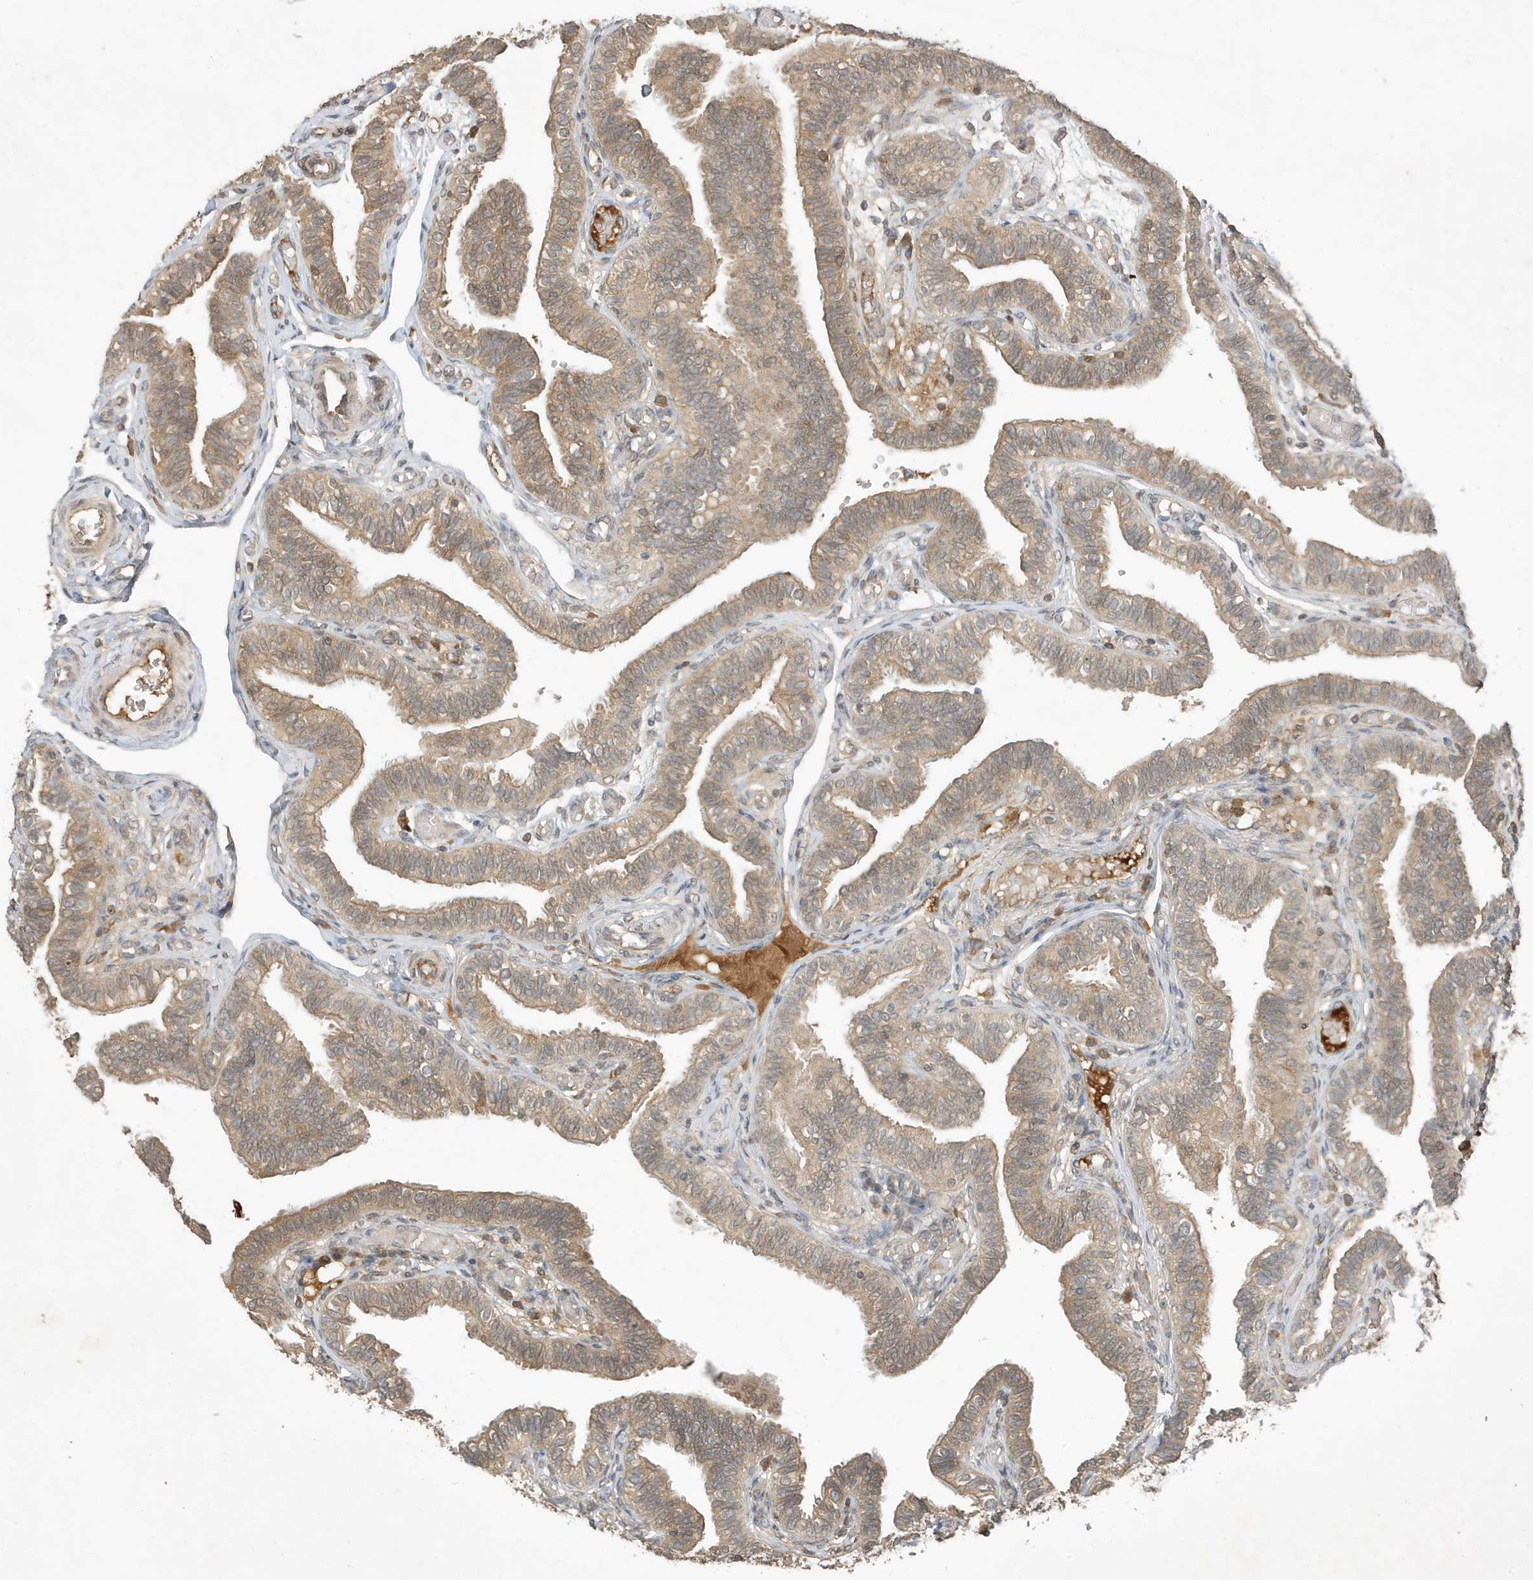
{"staining": {"intensity": "moderate", "quantity": ">75%", "location": "cytoplasmic/membranous"}, "tissue": "fallopian tube", "cell_type": "Glandular cells", "image_type": "normal", "snomed": [{"axis": "morphology", "description": "Normal tissue, NOS"}, {"axis": "topography", "description": "Fallopian tube"}], "caption": "Brown immunohistochemical staining in normal human fallopian tube shows moderate cytoplasmic/membranous positivity in about >75% of glandular cells. (brown staining indicates protein expression, while blue staining denotes nuclei).", "gene": "ABCB9", "patient": {"sex": "female", "age": 39}}